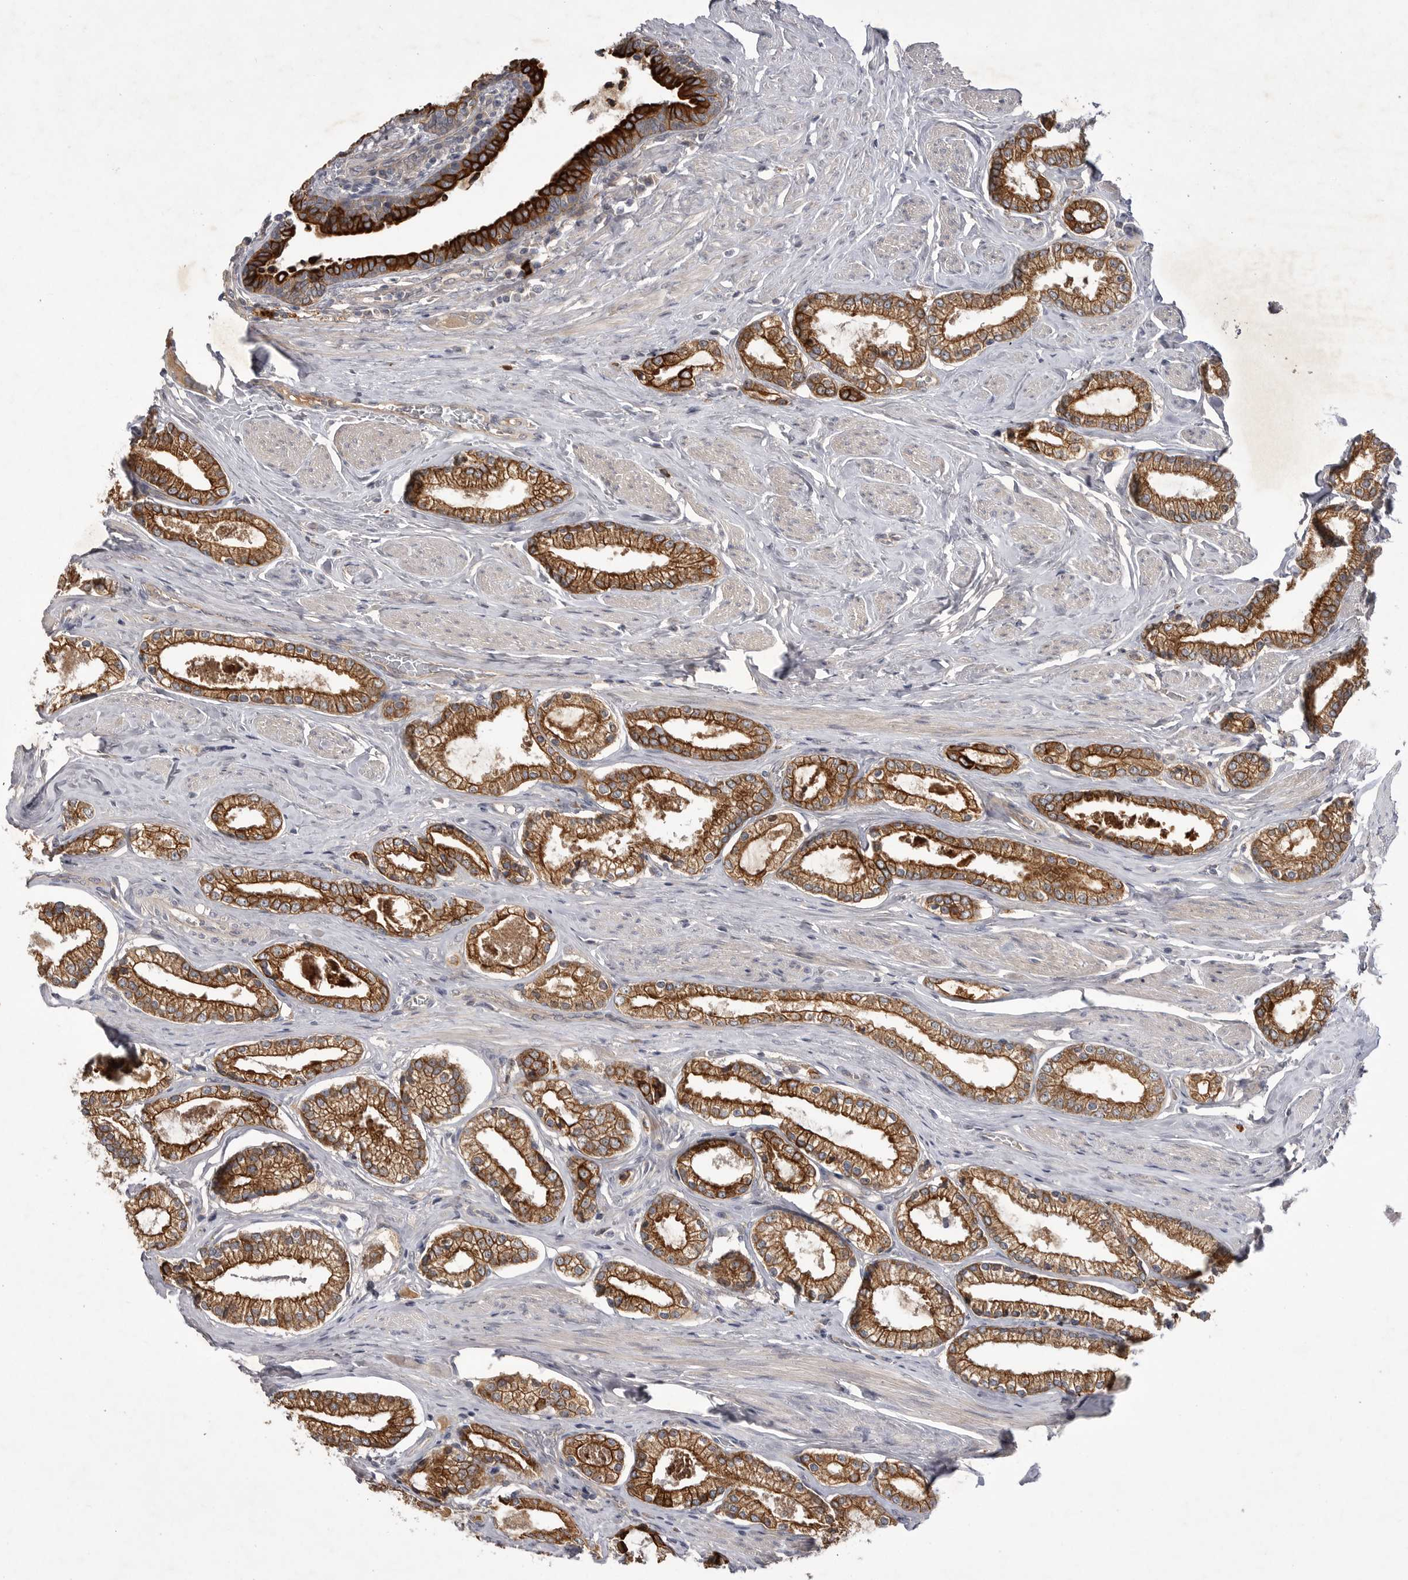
{"staining": {"intensity": "strong", "quantity": ">75%", "location": "cytoplasmic/membranous"}, "tissue": "prostate cancer", "cell_type": "Tumor cells", "image_type": "cancer", "snomed": [{"axis": "morphology", "description": "Adenocarcinoma, Low grade"}, {"axis": "topography", "description": "Prostate"}], "caption": "Prostate cancer stained with a brown dye displays strong cytoplasmic/membranous positive expression in approximately >75% of tumor cells.", "gene": "DHDDS", "patient": {"sex": "male", "age": 71}}